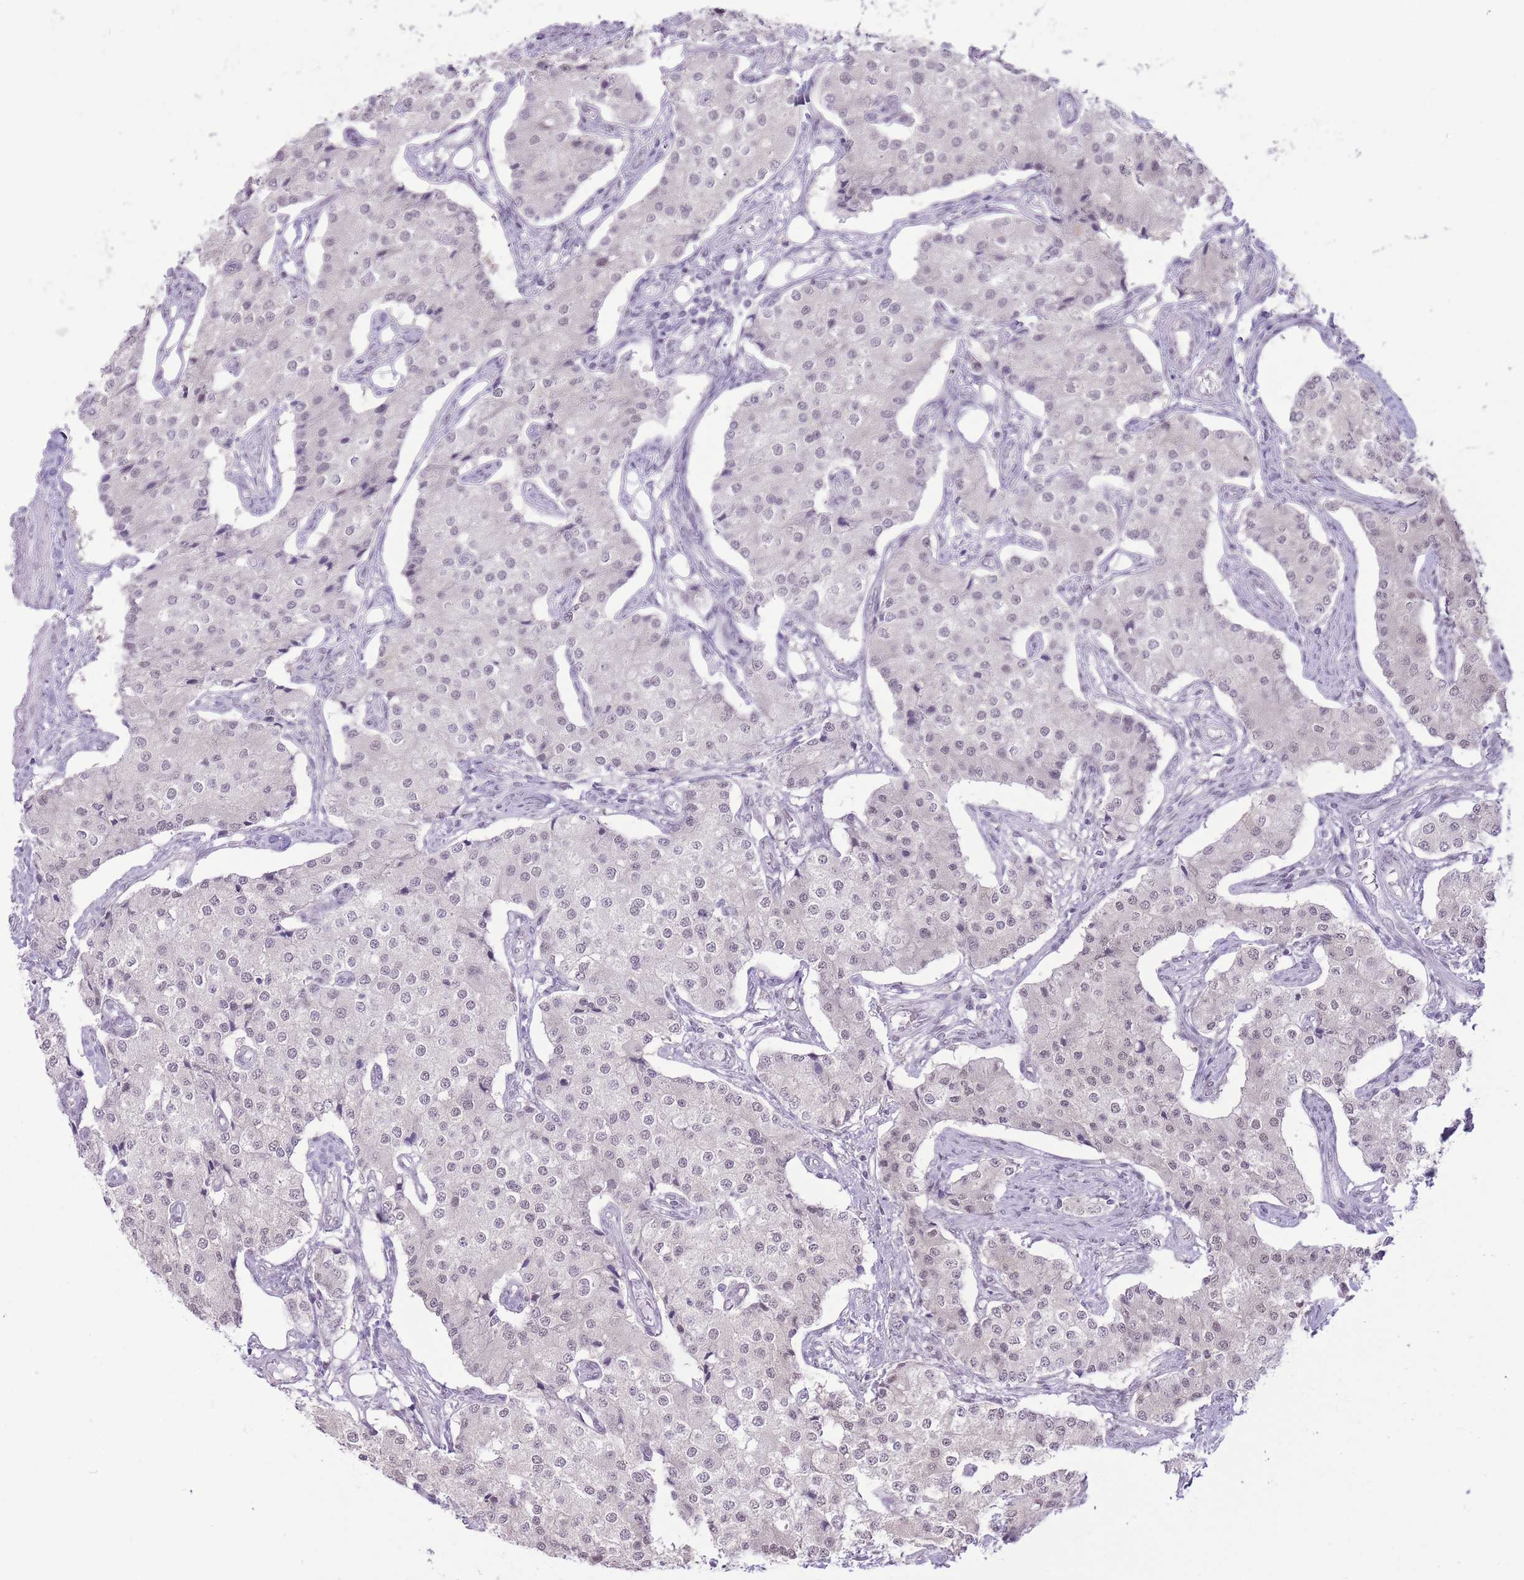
{"staining": {"intensity": "weak", "quantity": "25%-75%", "location": "nuclear"}, "tissue": "carcinoid", "cell_type": "Tumor cells", "image_type": "cancer", "snomed": [{"axis": "morphology", "description": "Carcinoid, malignant, NOS"}, {"axis": "topography", "description": "Colon"}], "caption": "Immunohistochemistry of carcinoid displays low levels of weak nuclear expression in about 25%-75% of tumor cells. Nuclei are stained in blue.", "gene": "ZBED5", "patient": {"sex": "female", "age": 52}}